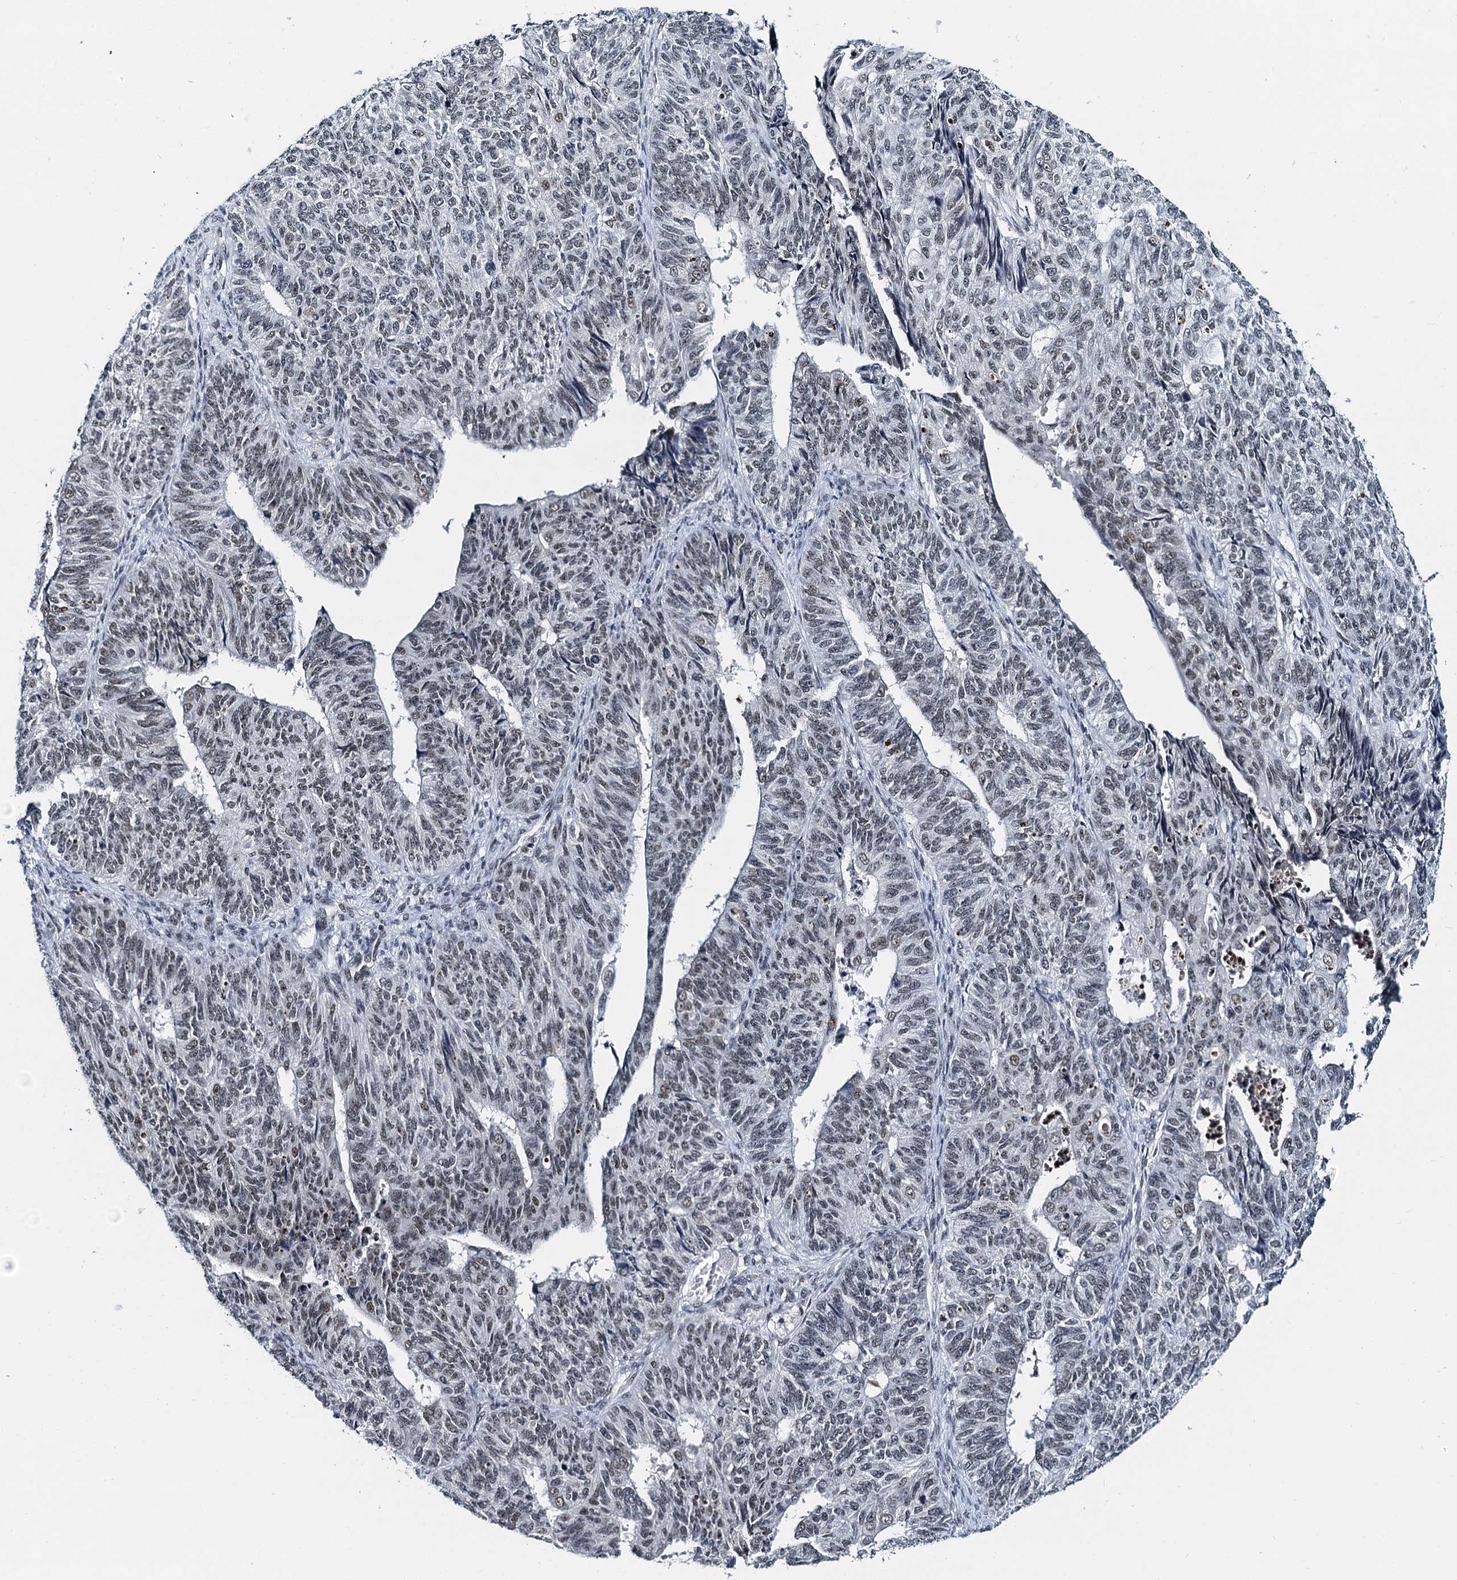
{"staining": {"intensity": "weak", "quantity": ">75%", "location": "nuclear"}, "tissue": "endometrial cancer", "cell_type": "Tumor cells", "image_type": "cancer", "snomed": [{"axis": "morphology", "description": "Adenocarcinoma, NOS"}, {"axis": "topography", "description": "Endometrium"}], "caption": "IHC staining of endometrial cancer (adenocarcinoma), which displays low levels of weak nuclear expression in approximately >75% of tumor cells indicating weak nuclear protein staining. The staining was performed using DAB (3,3'-diaminobenzidine) (brown) for protein detection and nuclei were counterstained in hematoxylin (blue).", "gene": "SNRPD1", "patient": {"sex": "female", "age": 32}}